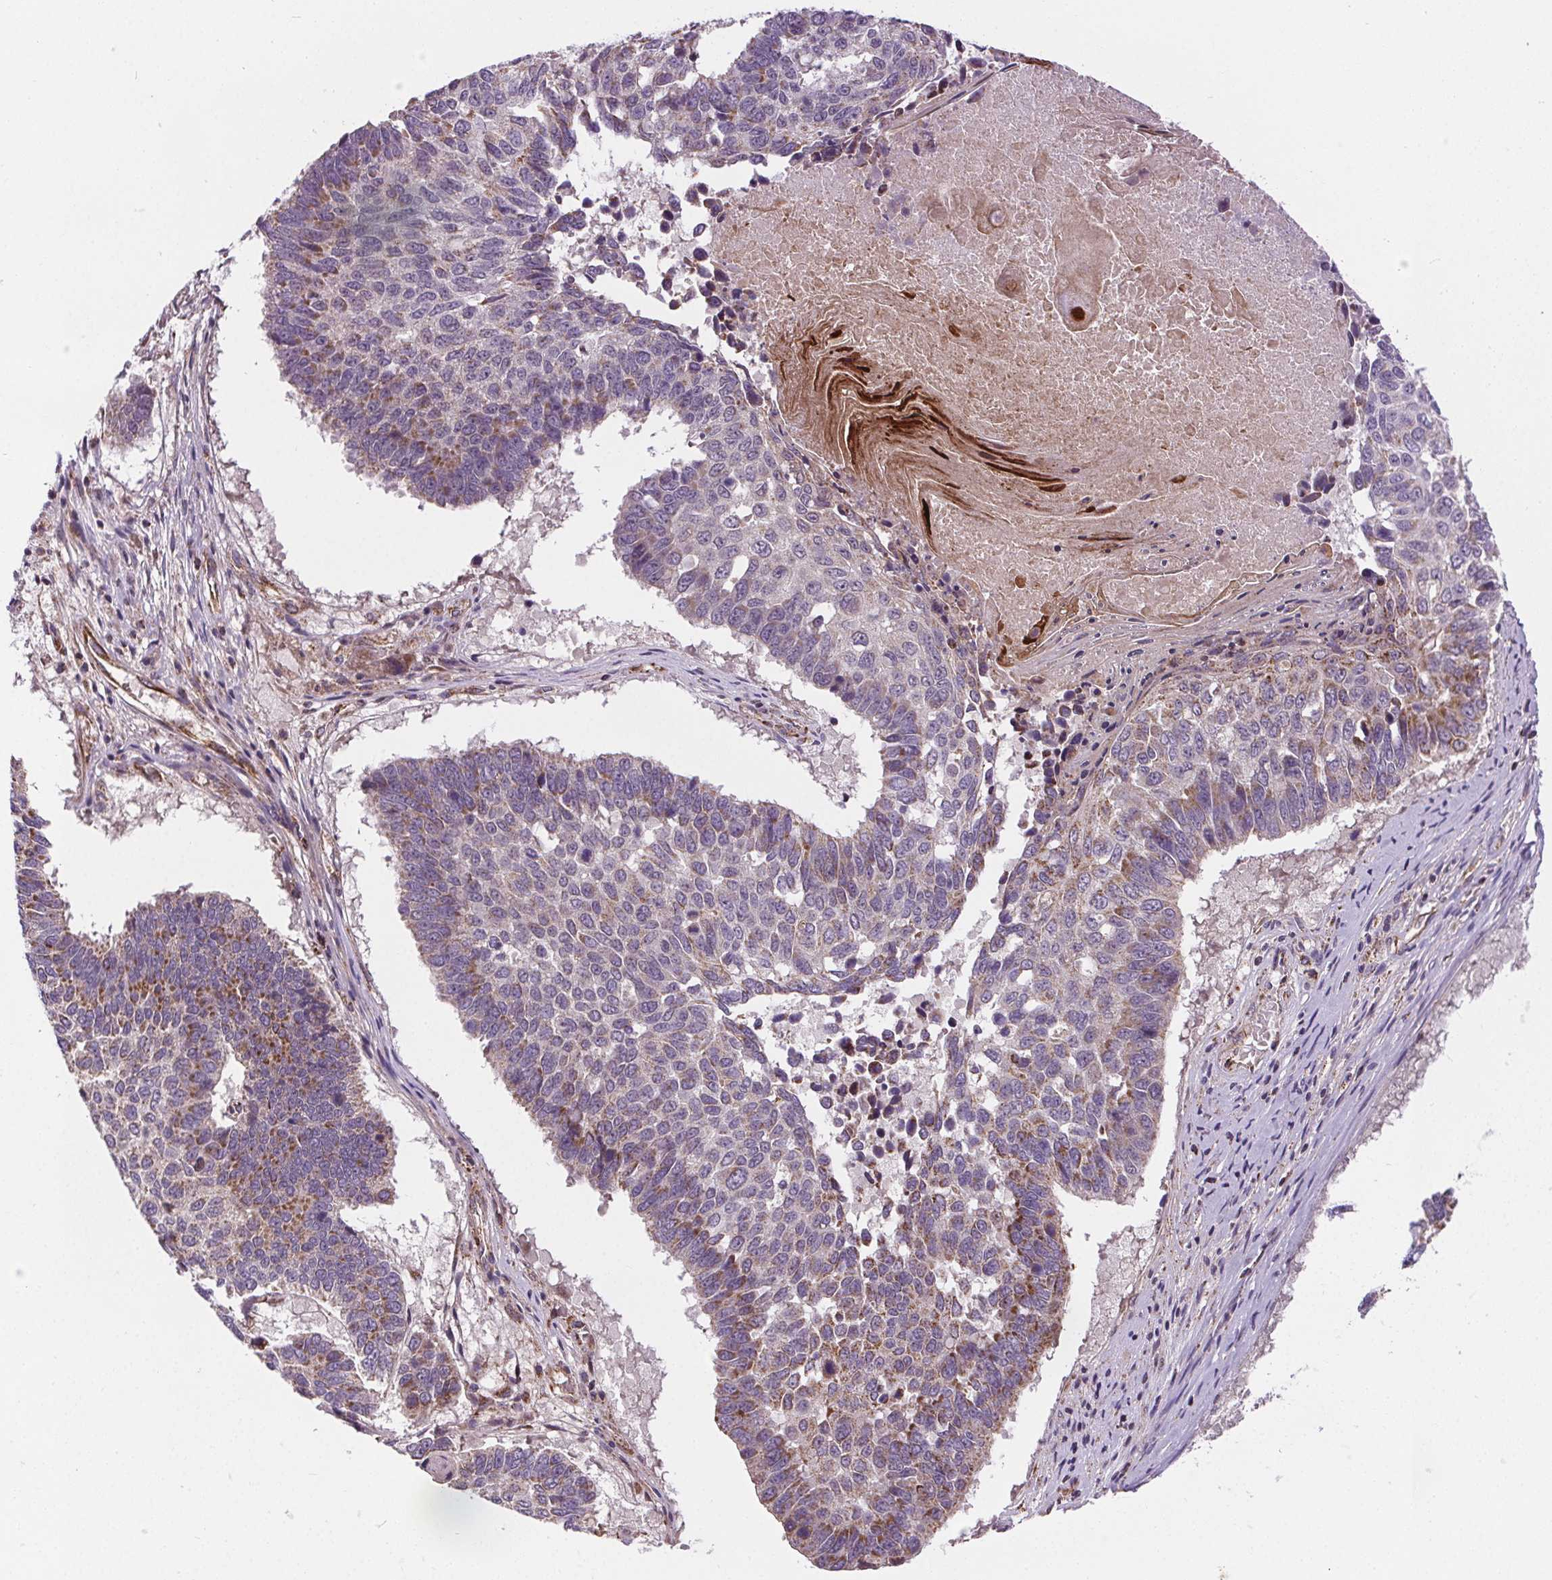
{"staining": {"intensity": "moderate", "quantity": "<25%", "location": "cytoplasmic/membranous"}, "tissue": "lung cancer", "cell_type": "Tumor cells", "image_type": "cancer", "snomed": [{"axis": "morphology", "description": "Squamous cell carcinoma, NOS"}, {"axis": "topography", "description": "Lung"}], "caption": "A high-resolution image shows IHC staining of squamous cell carcinoma (lung), which demonstrates moderate cytoplasmic/membranous expression in about <25% of tumor cells.", "gene": "GOLT1B", "patient": {"sex": "male", "age": 73}}